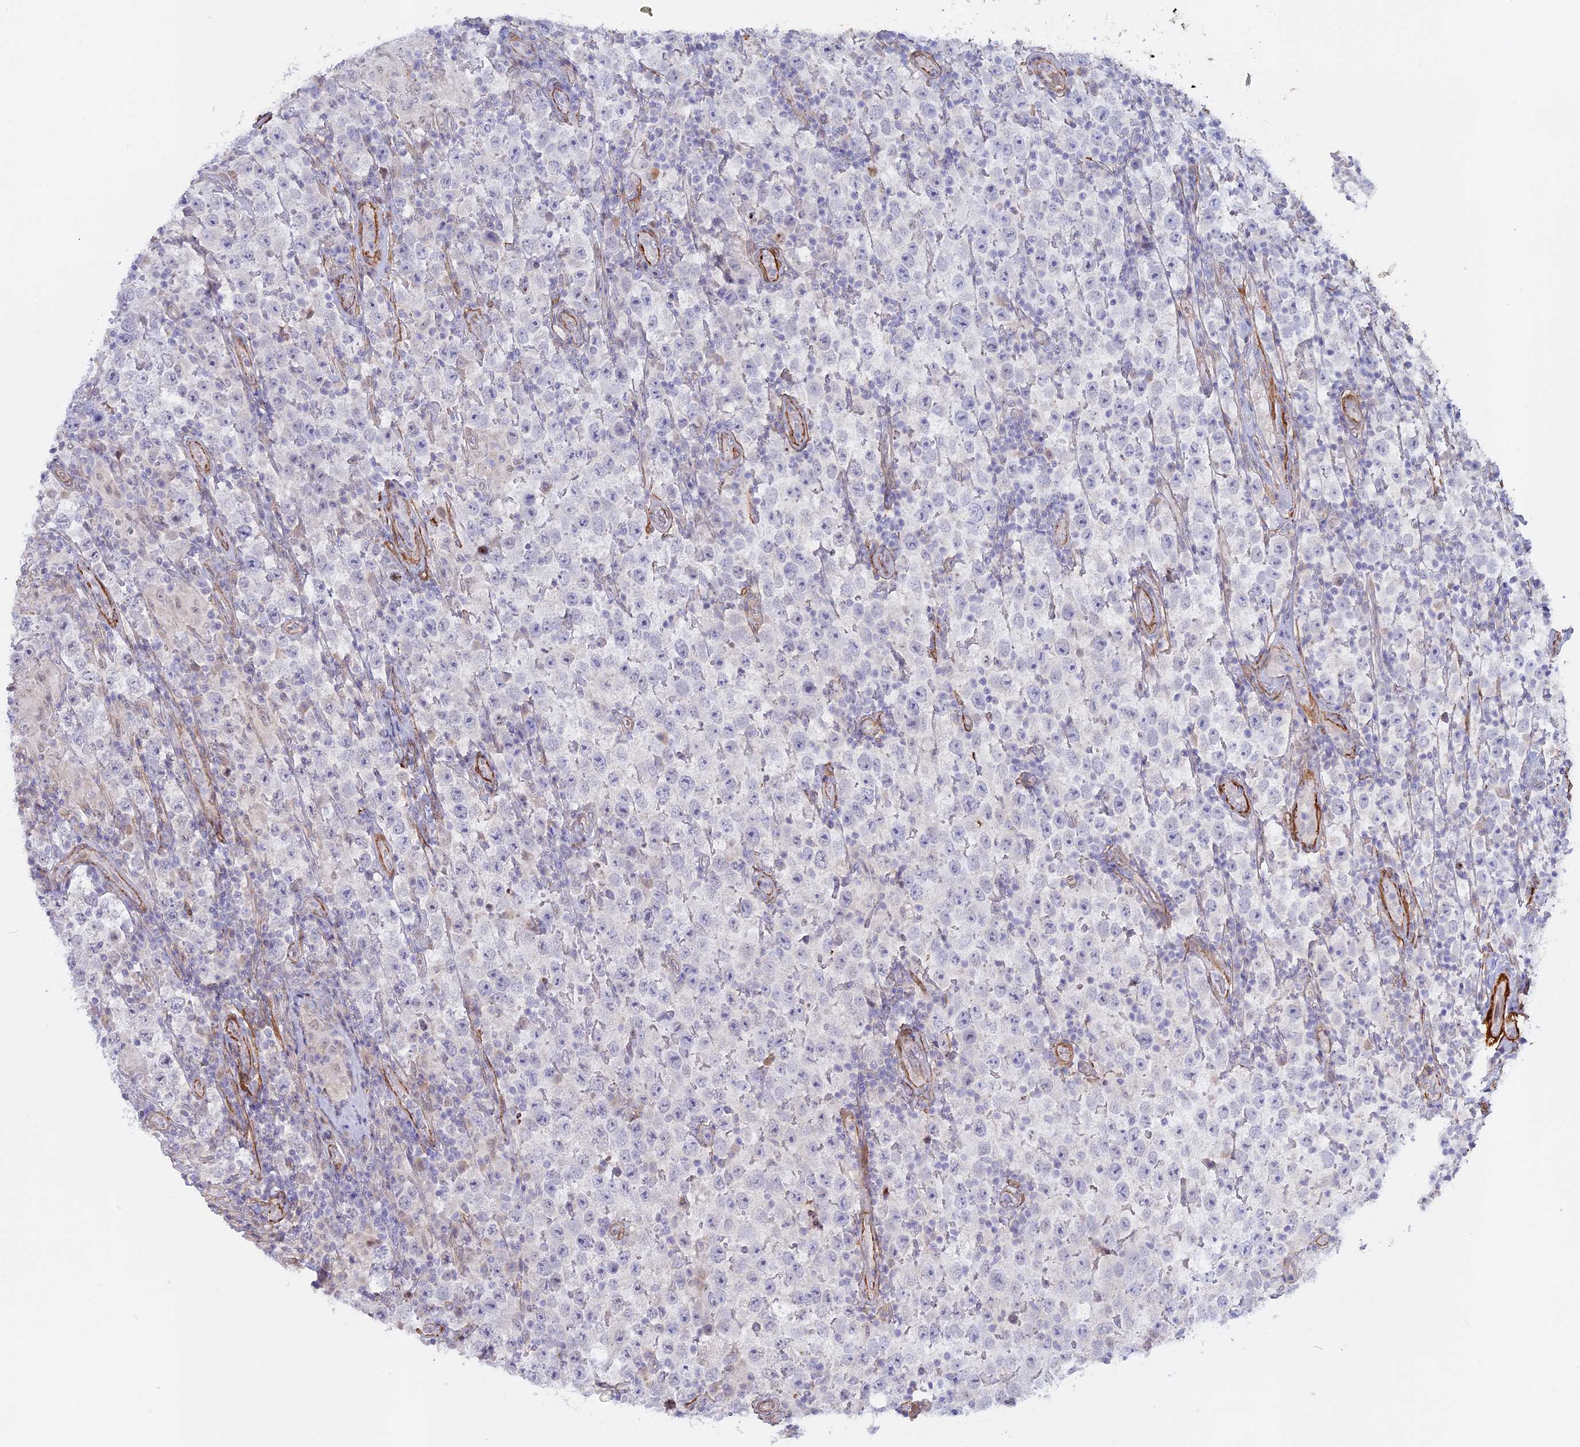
{"staining": {"intensity": "negative", "quantity": "none", "location": "none"}, "tissue": "testis cancer", "cell_type": "Tumor cells", "image_type": "cancer", "snomed": [{"axis": "morphology", "description": "Normal tissue, NOS"}, {"axis": "morphology", "description": "Urothelial carcinoma, High grade"}, {"axis": "morphology", "description": "Seminoma, NOS"}, {"axis": "morphology", "description": "Carcinoma, Embryonal, NOS"}, {"axis": "topography", "description": "Urinary bladder"}, {"axis": "topography", "description": "Testis"}], "caption": "Immunohistochemistry (IHC) image of neoplastic tissue: human testis embryonal carcinoma stained with DAB displays no significant protein expression in tumor cells.", "gene": "CCDC154", "patient": {"sex": "male", "age": 41}}